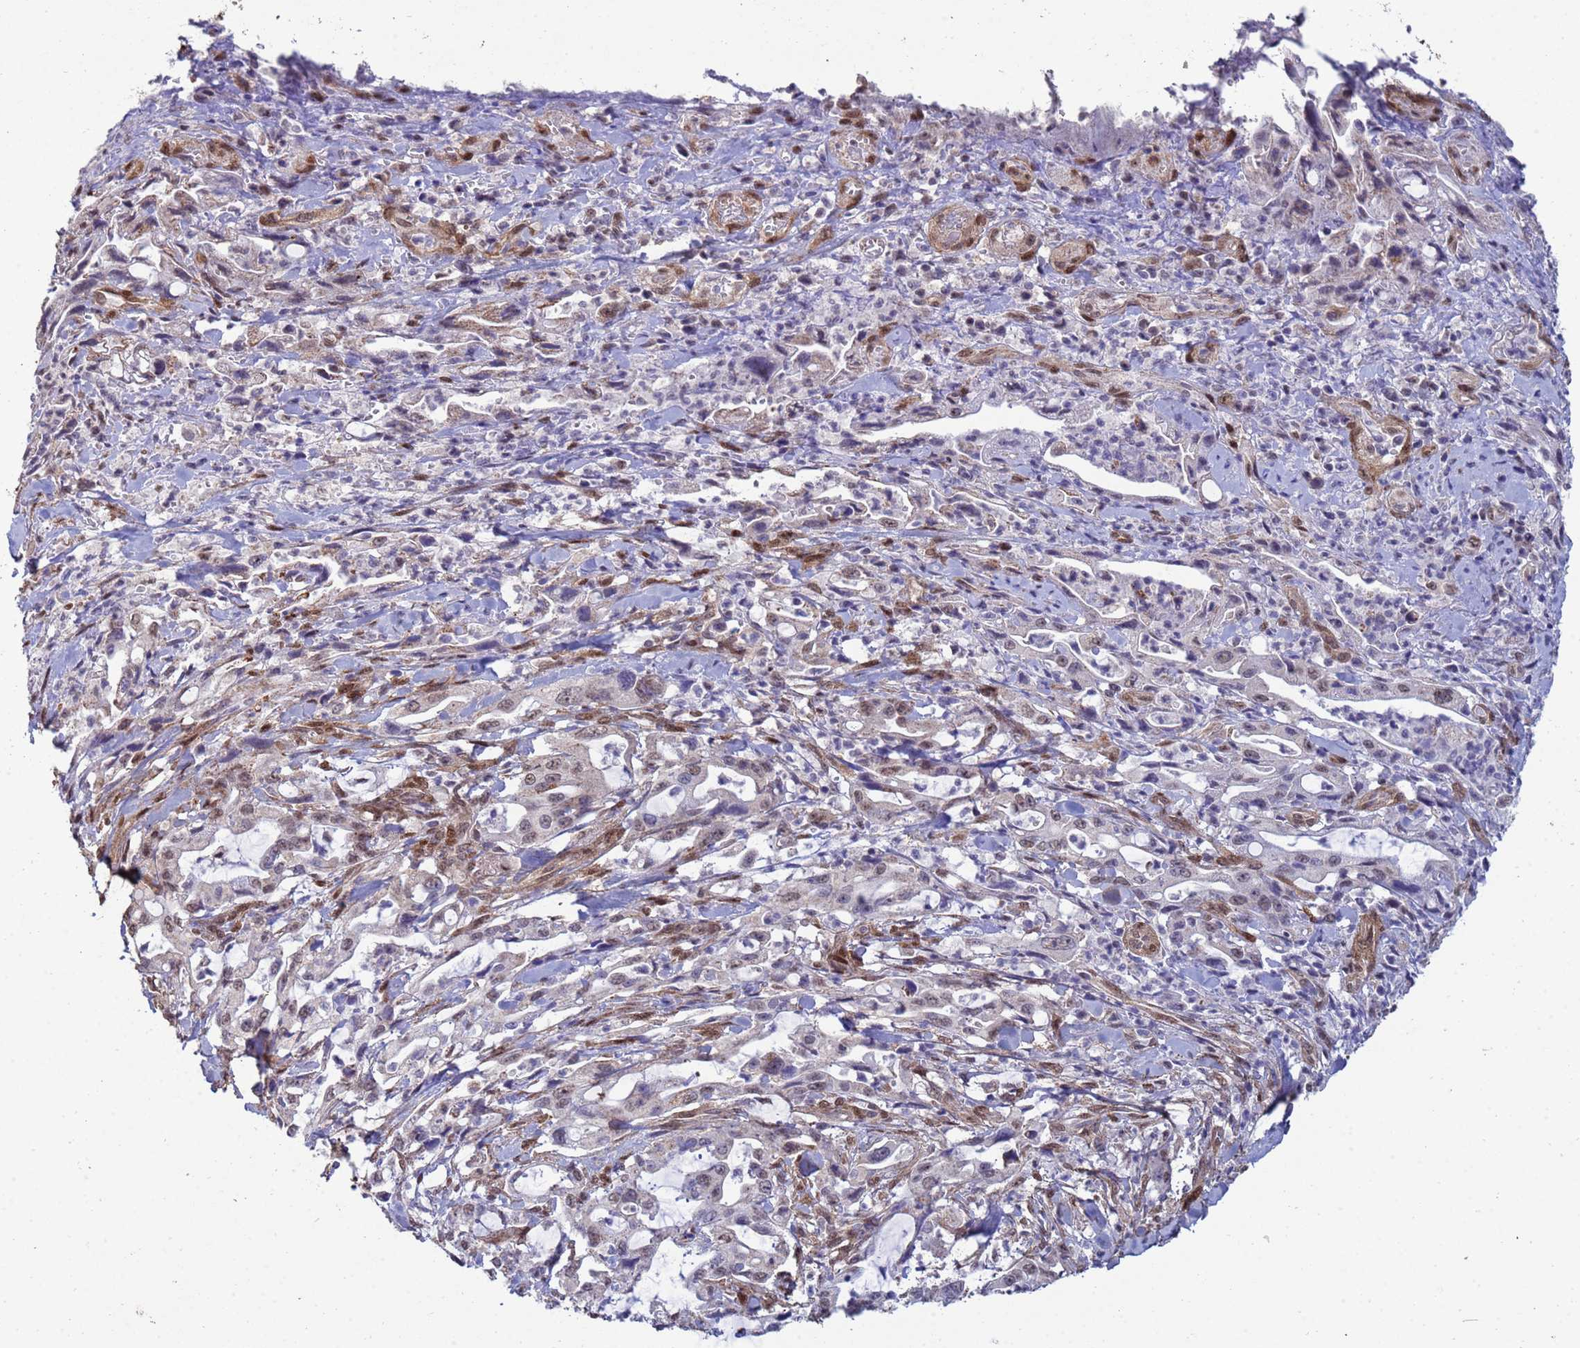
{"staining": {"intensity": "moderate", "quantity": "25%-75%", "location": "nuclear"}, "tissue": "pancreatic cancer", "cell_type": "Tumor cells", "image_type": "cancer", "snomed": [{"axis": "morphology", "description": "Adenocarcinoma, NOS"}, {"axis": "topography", "description": "Pancreas"}], "caption": "A photomicrograph of human adenocarcinoma (pancreatic) stained for a protein demonstrates moderate nuclear brown staining in tumor cells.", "gene": "TRIP6", "patient": {"sex": "female", "age": 61}}